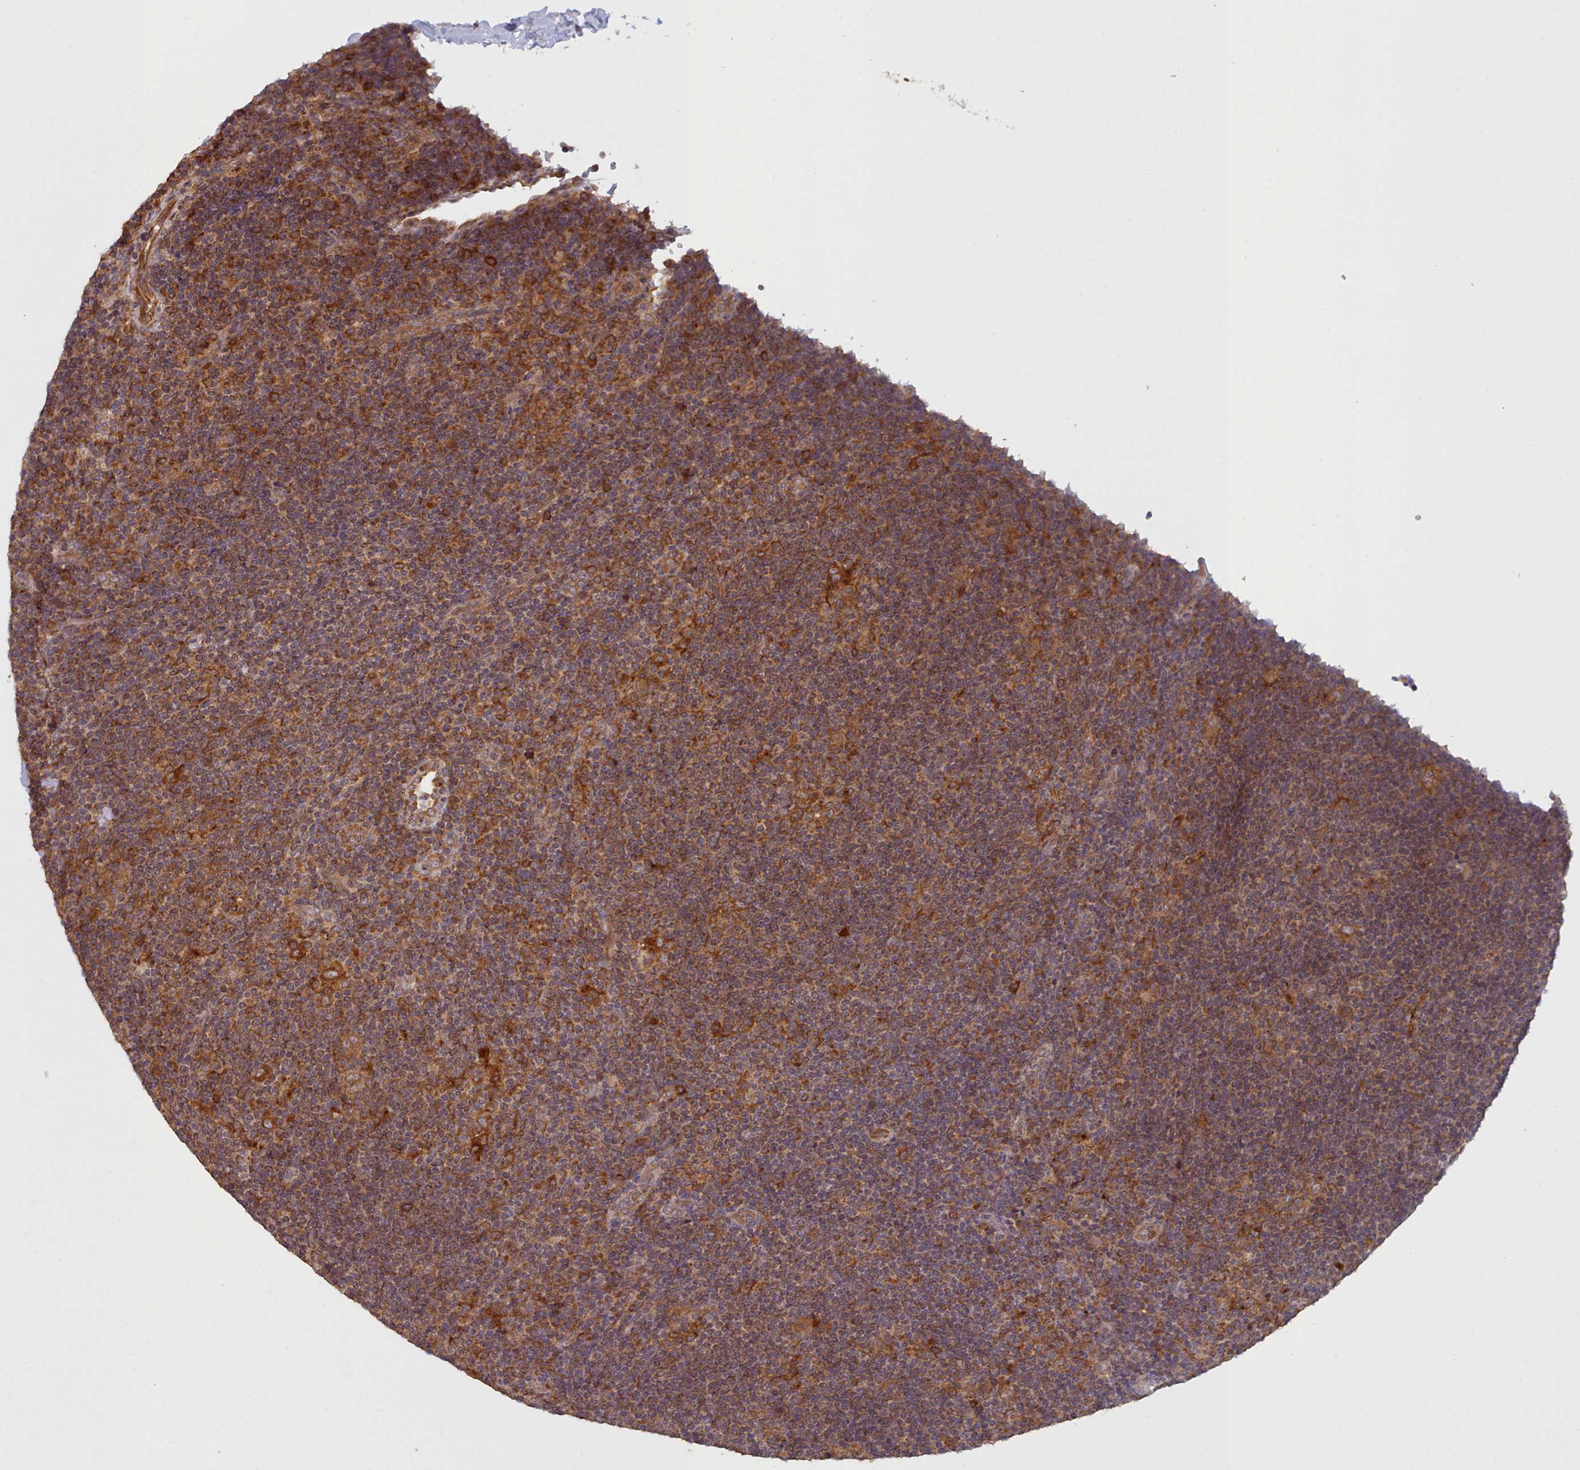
{"staining": {"intensity": "strong", "quantity": ">75%", "location": "cytoplasmic/membranous"}, "tissue": "lymphoma", "cell_type": "Tumor cells", "image_type": "cancer", "snomed": [{"axis": "morphology", "description": "Hodgkin's disease, NOS"}, {"axis": "topography", "description": "Lymph node"}], "caption": "An immunohistochemistry histopathology image of neoplastic tissue is shown. Protein staining in brown labels strong cytoplasmic/membranous positivity in Hodgkin's disease within tumor cells.", "gene": "CRYBG1", "patient": {"sex": "female", "age": 57}}